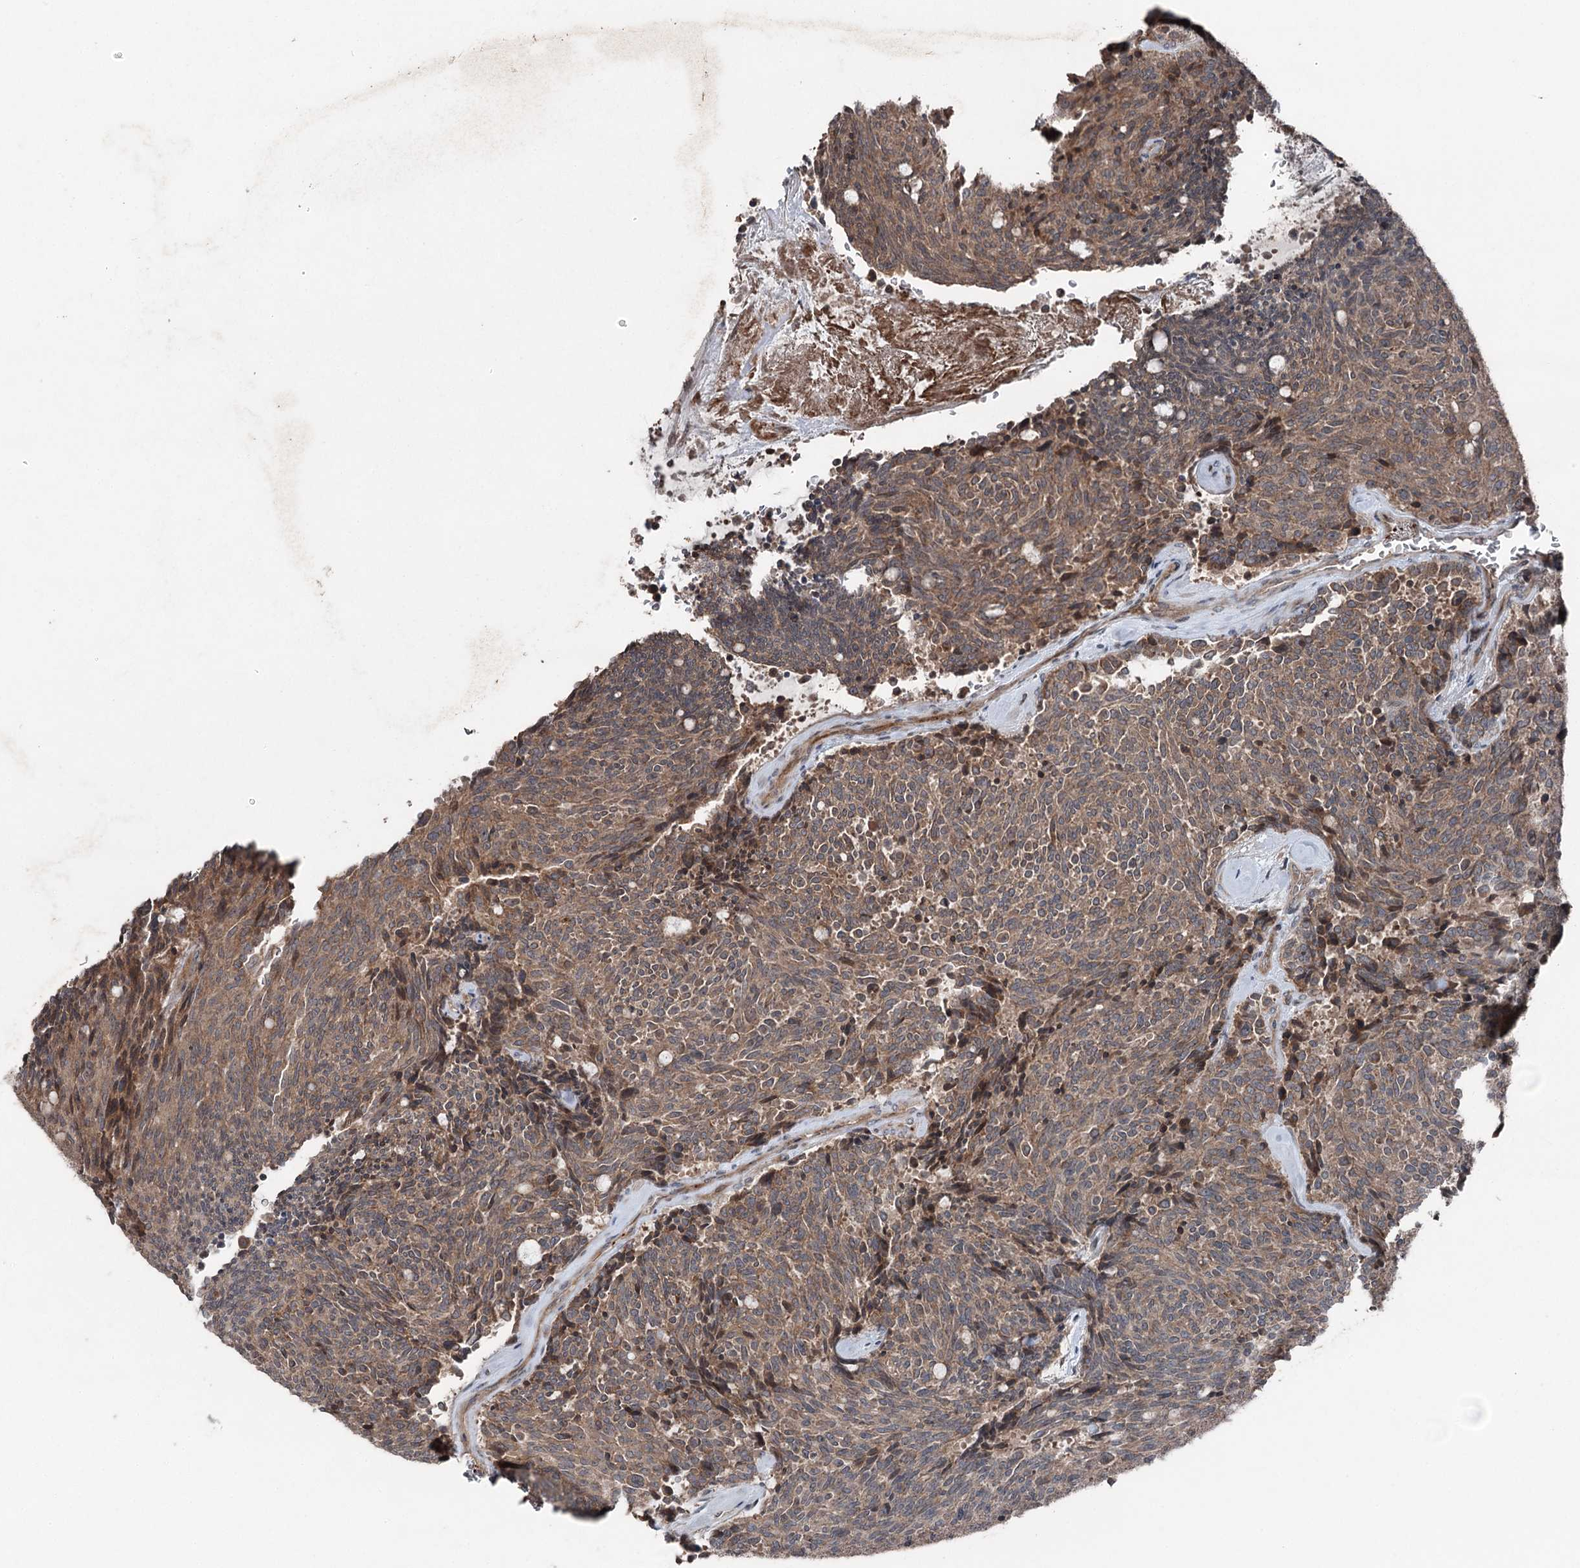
{"staining": {"intensity": "moderate", "quantity": ">75%", "location": "cytoplasmic/membranous"}, "tissue": "carcinoid", "cell_type": "Tumor cells", "image_type": "cancer", "snomed": [{"axis": "morphology", "description": "Carcinoid, malignant, NOS"}, {"axis": "topography", "description": "Pancreas"}], "caption": "Malignant carcinoid stained with a protein marker displays moderate staining in tumor cells.", "gene": "MAPK8IP2", "patient": {"sex": "female", "age": 54}}